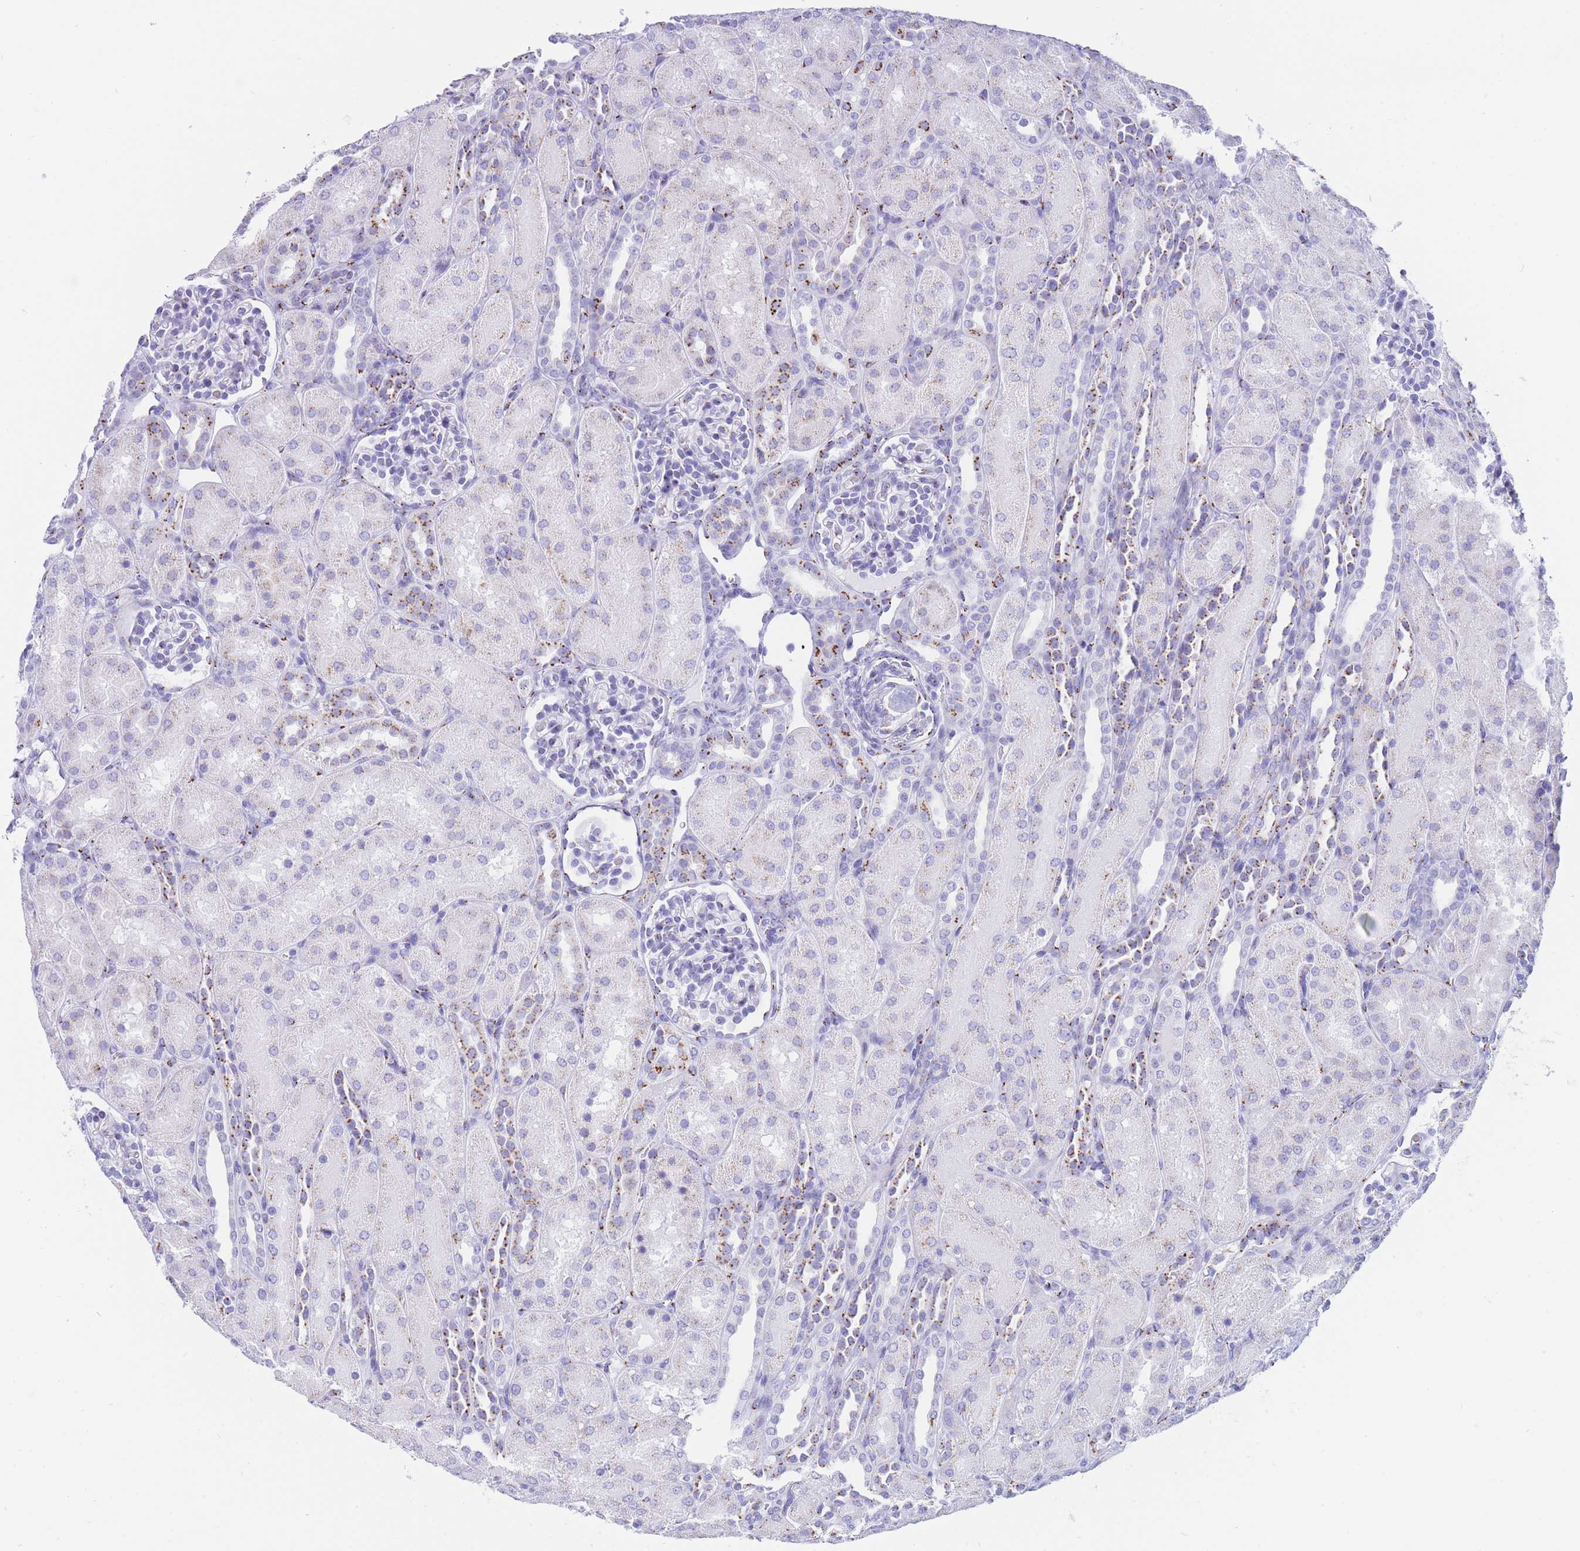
{"staining": {"intensity": "negative", "quantity": "none", "location": "none"}, "tissue": "kidney", "cell_type": "Cells in glomeruli", "image_type": "normal", "snomed": [{"axis": "morphology", "description": "Normal tissue, NOS"}, {"axis": "topography", "description": "Kidney"}], "caption": "High magnification brightfield microscopy of unremarkable kidney stained with DAB (3,3'-diaminobenzidine) (brown) and counterstained with hematoxylin (blue): cells in glomeruli show no significant expression.", "gene": "FAM3C", "patient": {"sex": "male", "age": 1}}